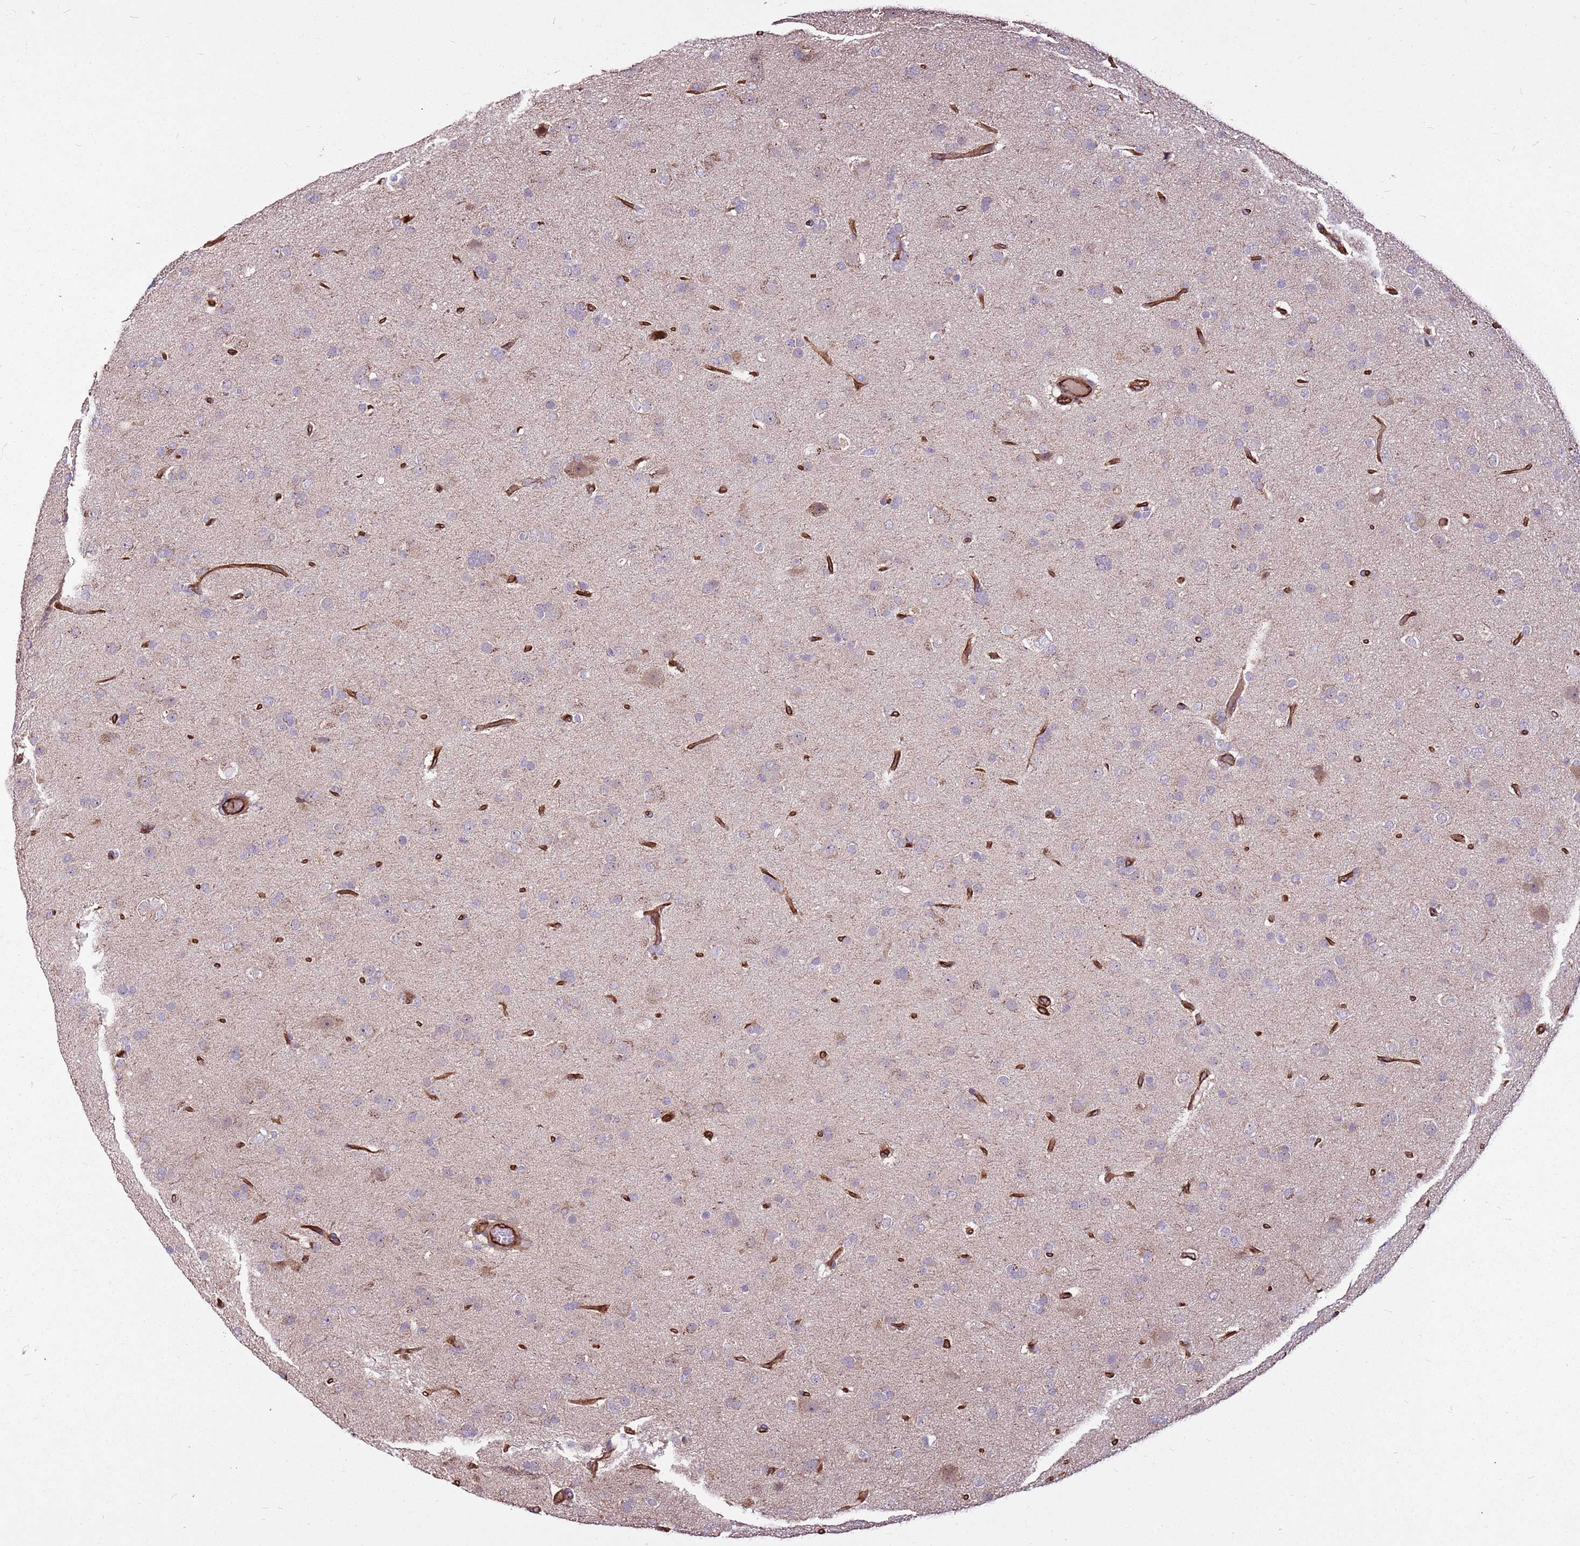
{"staining": {"intensity": "negative", "quantity": "none", "location": "none"}, "tissue": "glioma", "cell_type": "Tumor cells", "image_type": "cancer", "snomed": [{"axis": "morphology", "description": "Glioma, malignant, Low grade"}, {"axis": "topography", "description": "Brain"}], "caption": "Tumor cells show no significant protein positivity in glioma.", "gene": "ZNF827", "patient": {"sex": "male", "age": 65}}